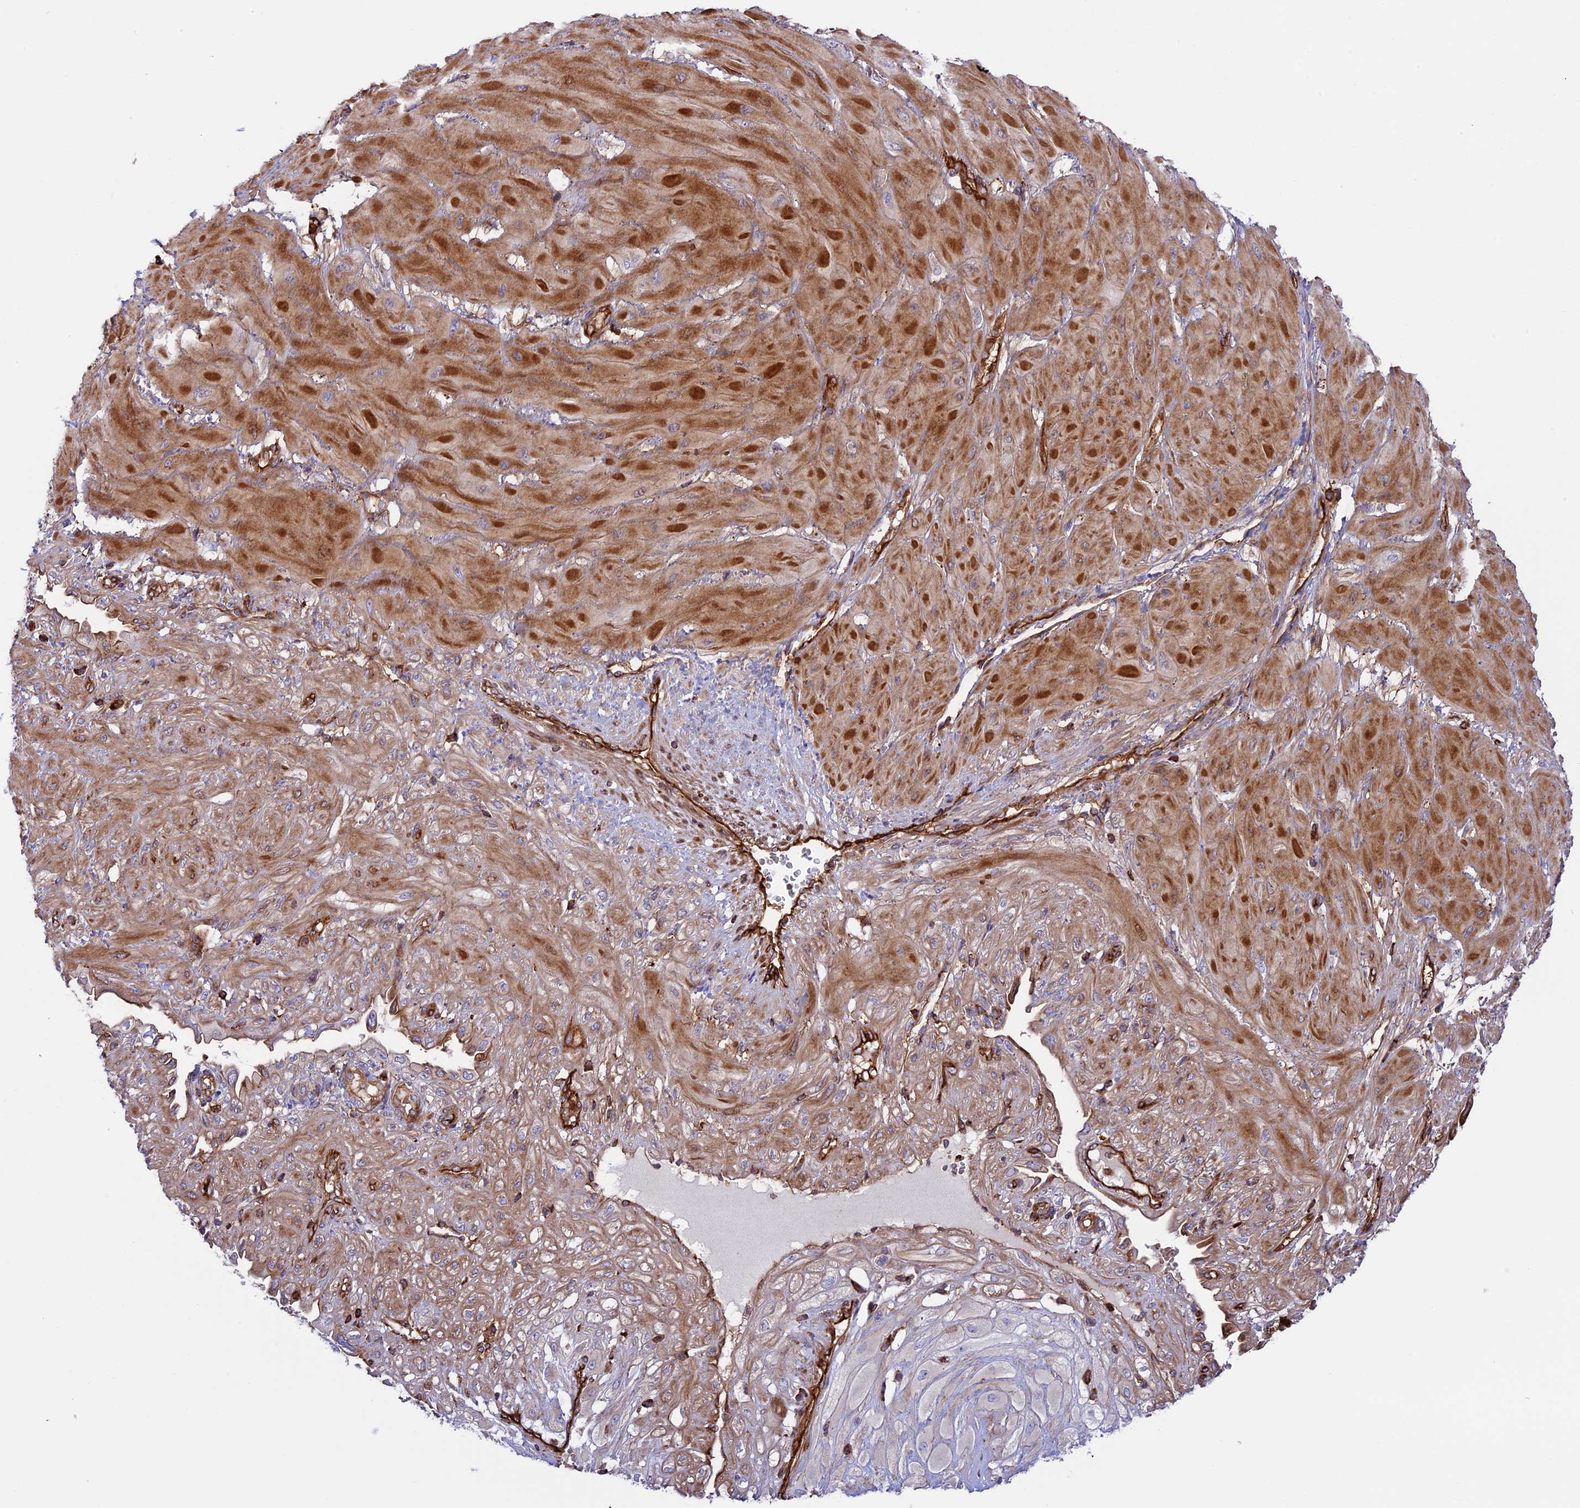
{"staining": {"intensity": "negative", "quantity": "none", "location": "none"}, "tissue": "cervical cancer", "cell_type": "Tumor cells", "image_type": "cancer", "snomed": [{"axis": "morphology", "description": "Squamous cell carcinoma, NOS"}, {"axis": "topography", "description": "Cervix"}], "caption": "Immunohistochemistry histopathology image of cervical squamous cell carcinoma stained for a protein (brown), which reveals no expression in tumor cells.", "gene": "CD99L2", "patient": {"sex": "female", "age": 36}}